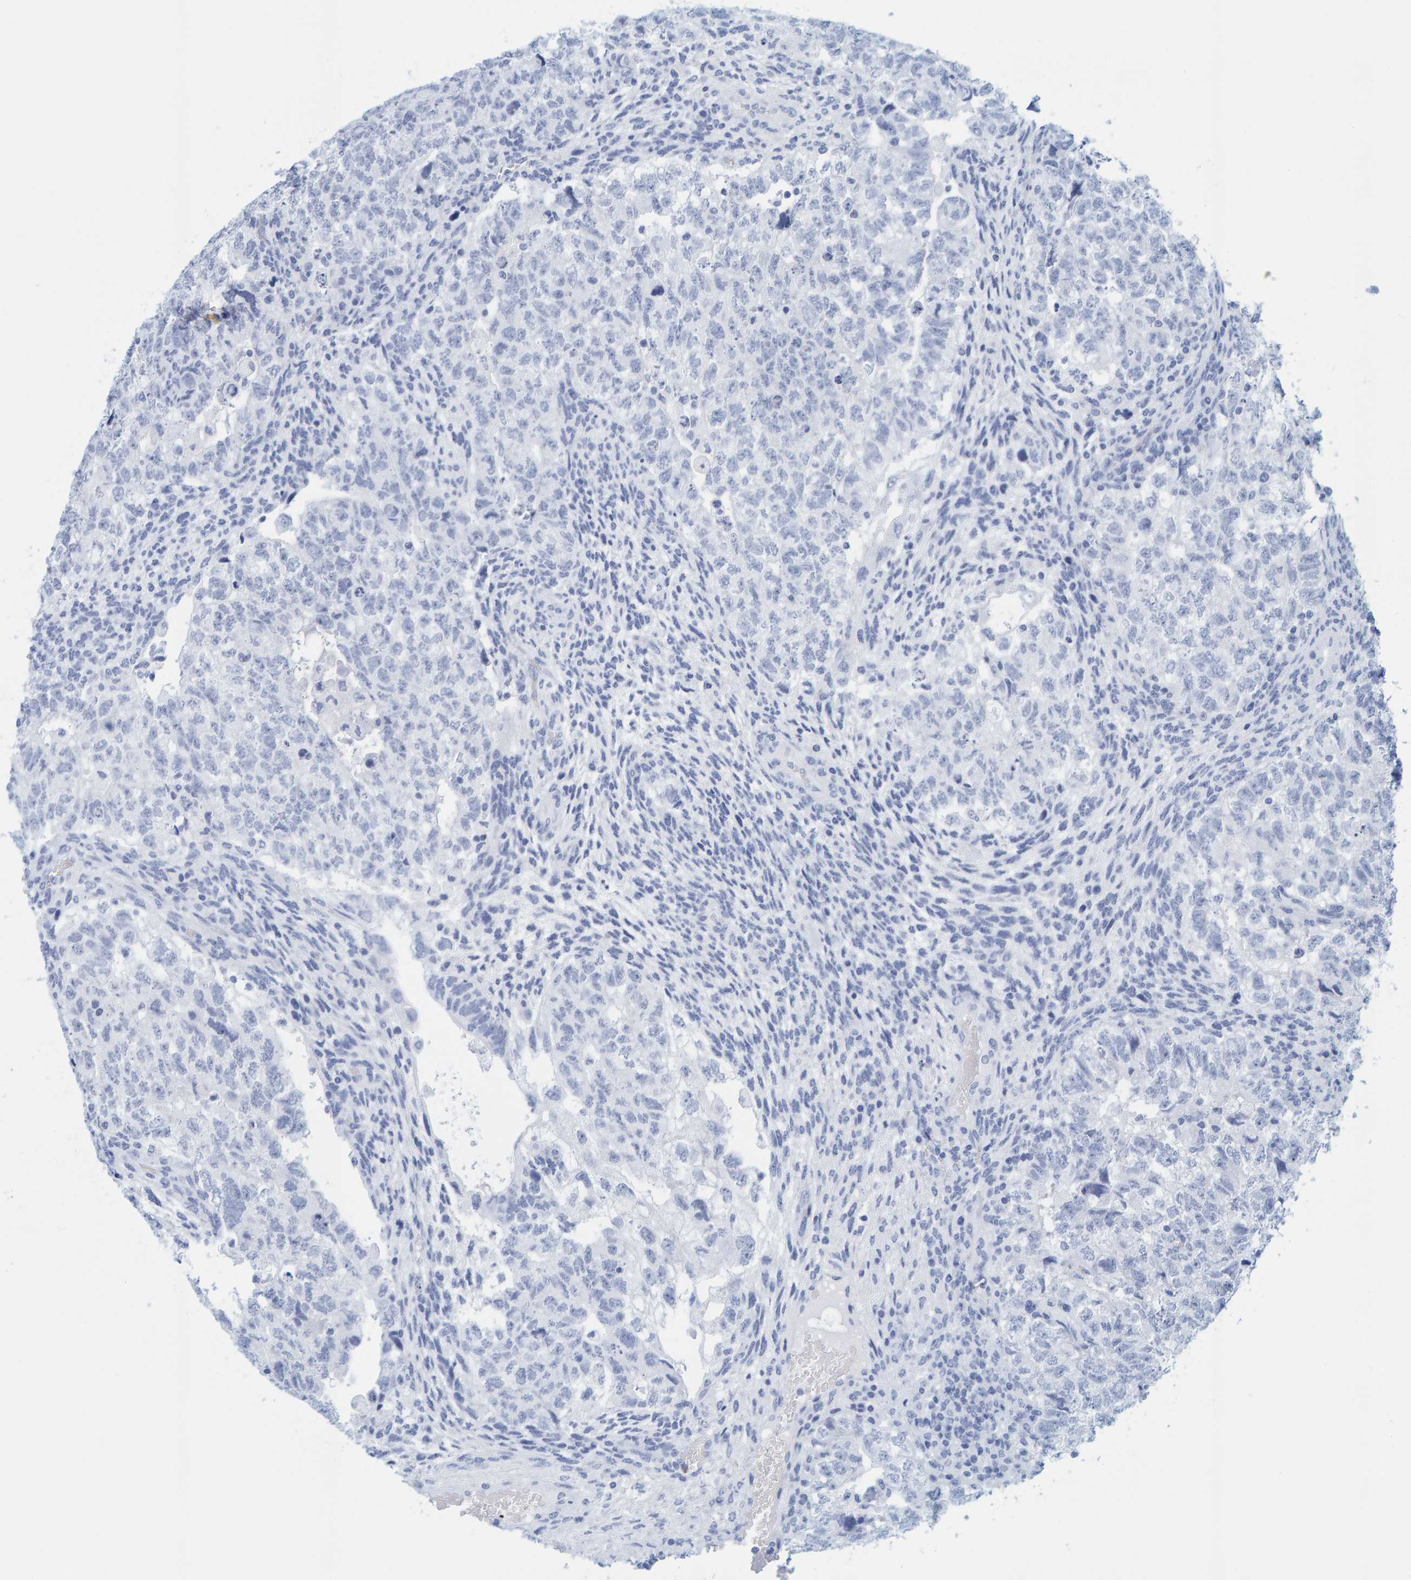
{"staining": {"intensity": "negative", "quantity": "none", "location": "none"}, "tissue": "testis cancer", "cell_type": "Tumor cells", "image_type": "cancer", "snomed": [{"axis": "morphology", "description": "Carcinoma, Embryonal, NOS"}, {"axis": "topography", "description": "Testis"}], "caption": "Tumor cells show no significant protein expression in testis cancer.", "gene": "SFTPC", "patient": {"sex": "male", "age": 36}}